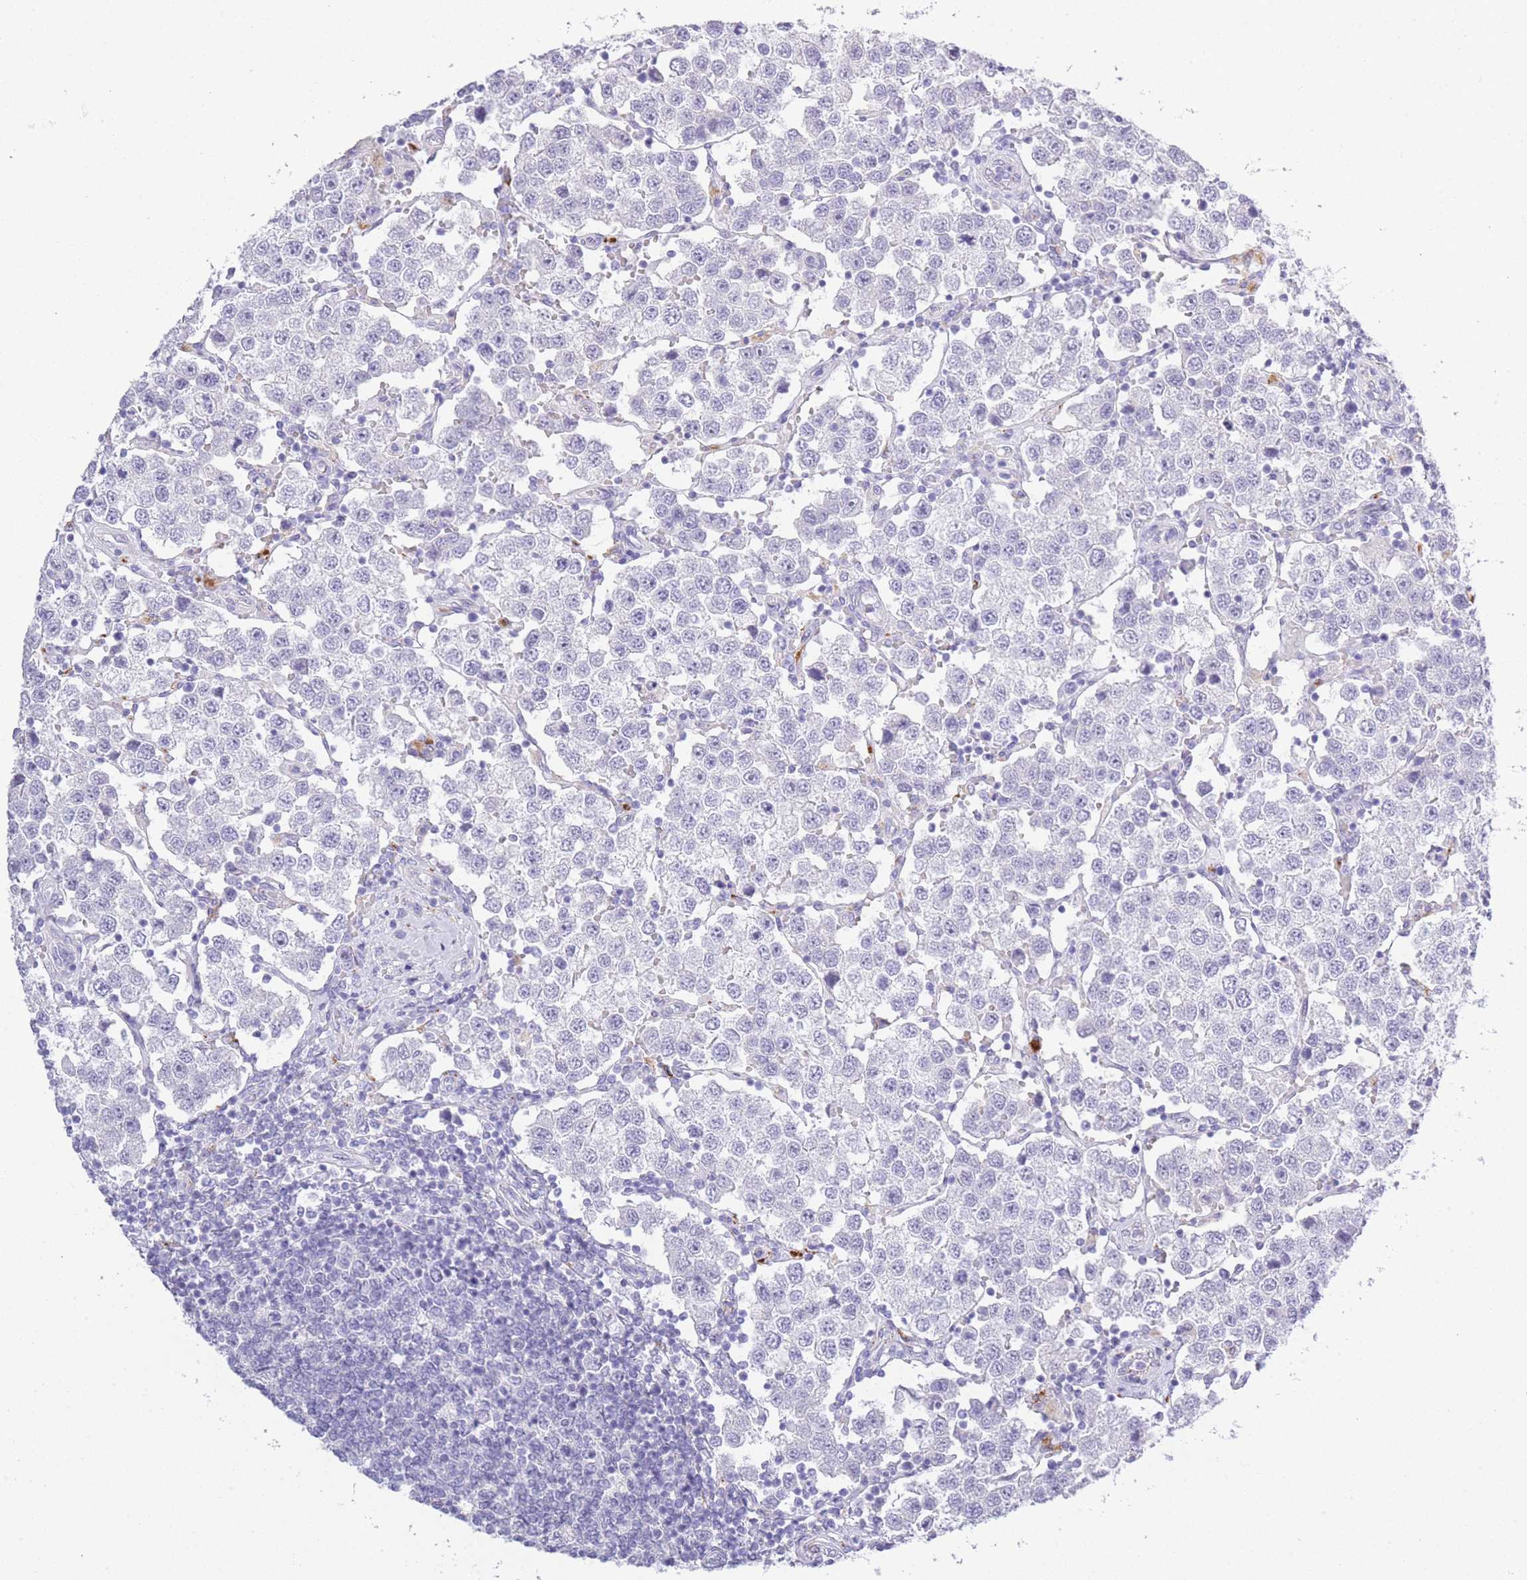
{"staining": {"intensity": "negative", "quantity": "none", "location": "none"}, "tissue": "testis cancer", "cell_type": "Tumor cells", "image_type": "cancer", "snomed": [{"axis": "morphology", "description": "Seminoma, NOS"}, {"axis": "topography", "description": "Testis"}], "caption": "Immunohistochemistry (IHC) image of seminoma (testis) stained for a protein (brown), which displays no staining in tumor cells.", "gene": "RHO", "patient": {"sex": "male", "age": 37}}